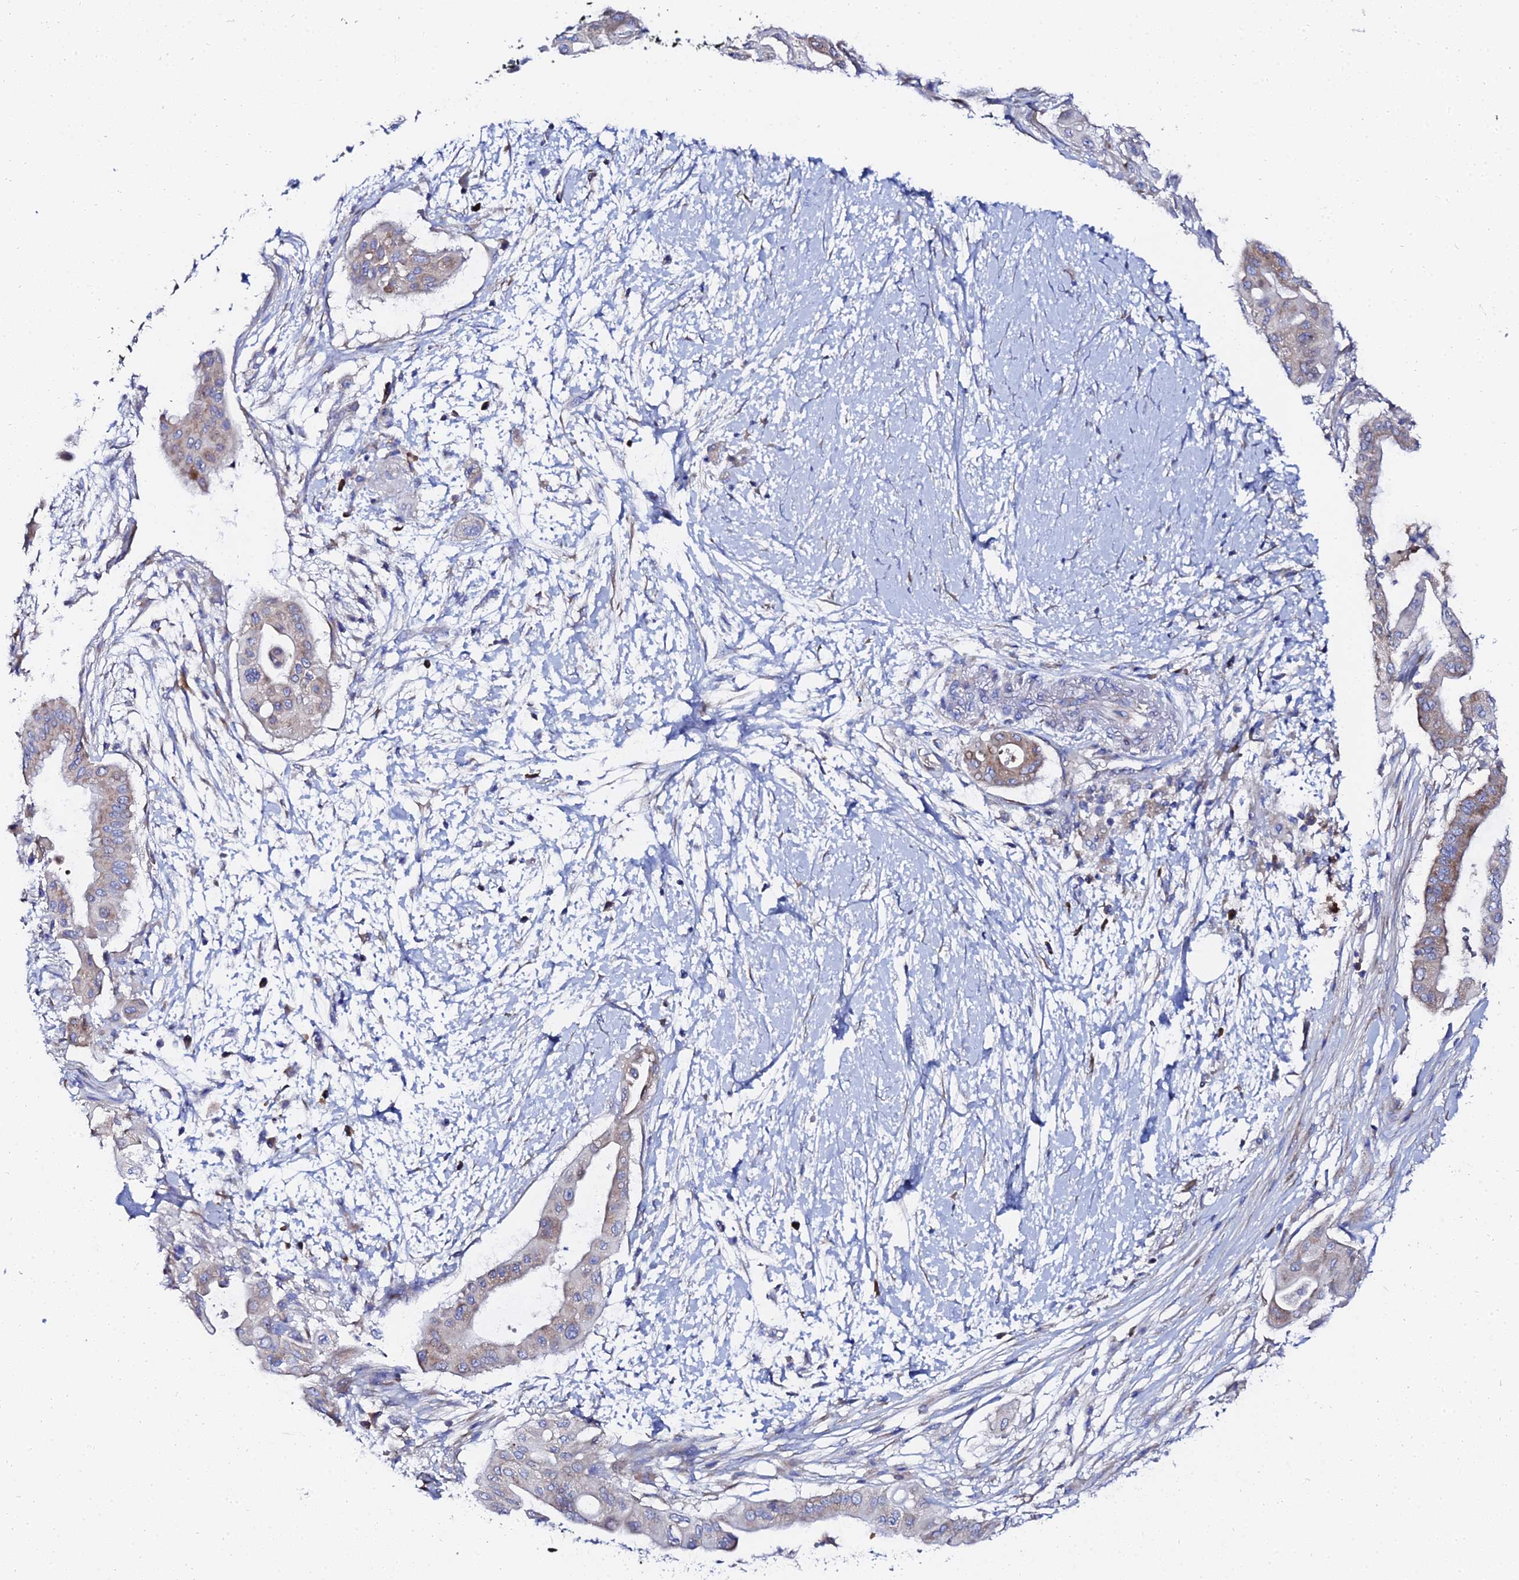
{"staining": {"intensity": "weak", "quantity": "25%-75%", "location": "cytoplasmic/membranous"}, "tissue": "pancreatic cancer", "cell_type": "Tumor cells", "image_type": "cancer", "snomed": [{"axis": "morphology", "description": "Adenocarcinoma, NOS"}, {"axis": "topography", "description": "Pancreas"}], "caption": "This is an image of IHC staining of pancreatic cancer, which shows weak expression in the cytoplasmic/membranous of tumor cells.", "gene": "PTTG1", "patient": {"sex": "male", "age": 68}}